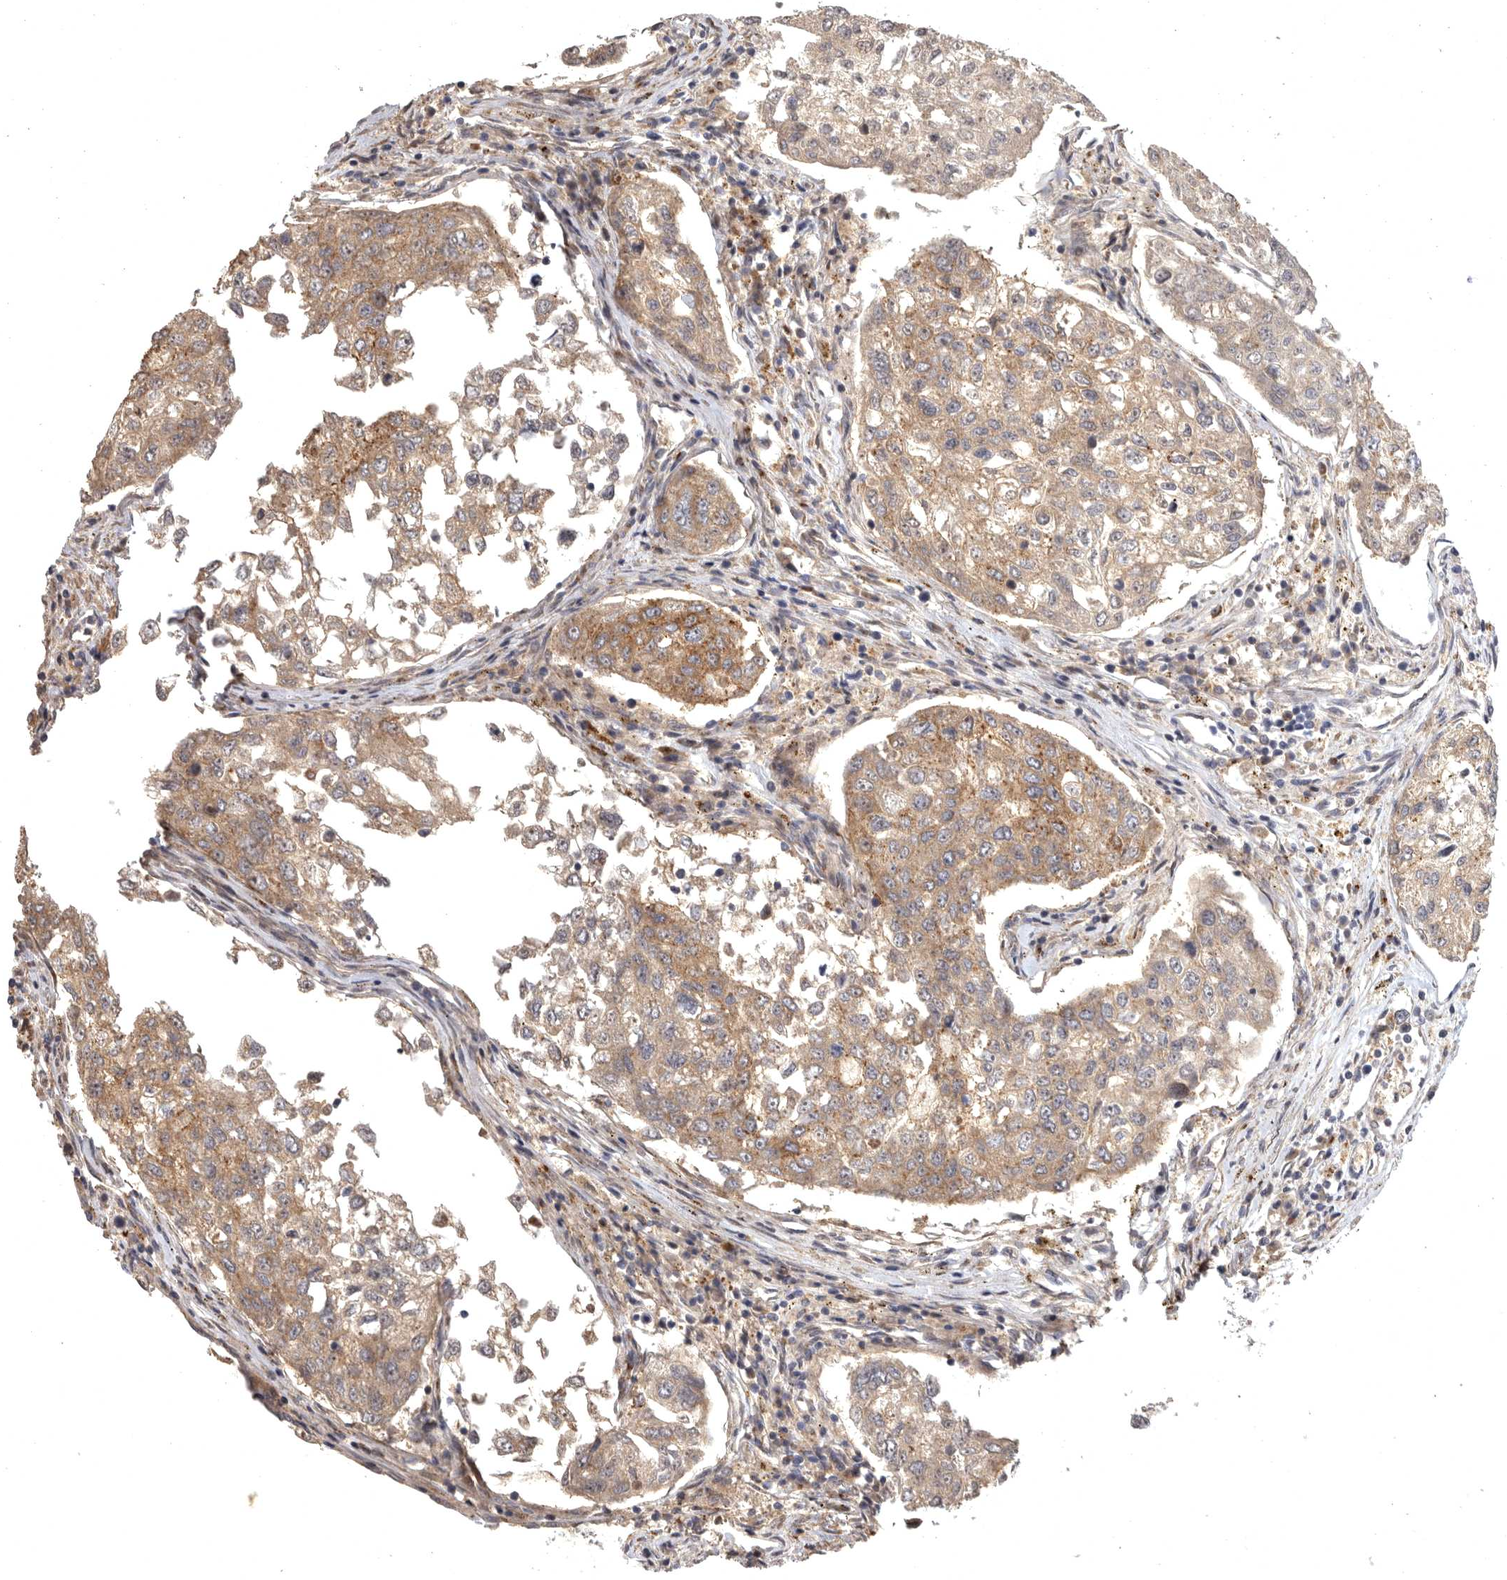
{"staining": {"intensity": "moderate", "quantity": ">75%", "location": "cytoplasmic/membranous"}, "tissue": "urothelial cancer", "cell_type": "Tumor cells", "image_type": "cancer", "snomed": [{"axis": "morphology", "description": "Urothelial carcinoma, High grade"}, {"axis": "topography", "description": "Lymph node"}, {"axis": "topography", "description": "Urinary bladder"}], "caption": "DAB immunohistochemical staining of urothelial carcinoma (high-grade) reveals moderate cytoplasmic/membranous protein expression in approximately >75% of tumor cells.", "gene": "MAN2A1", "patient": {"sex": "male", "age": 51}}